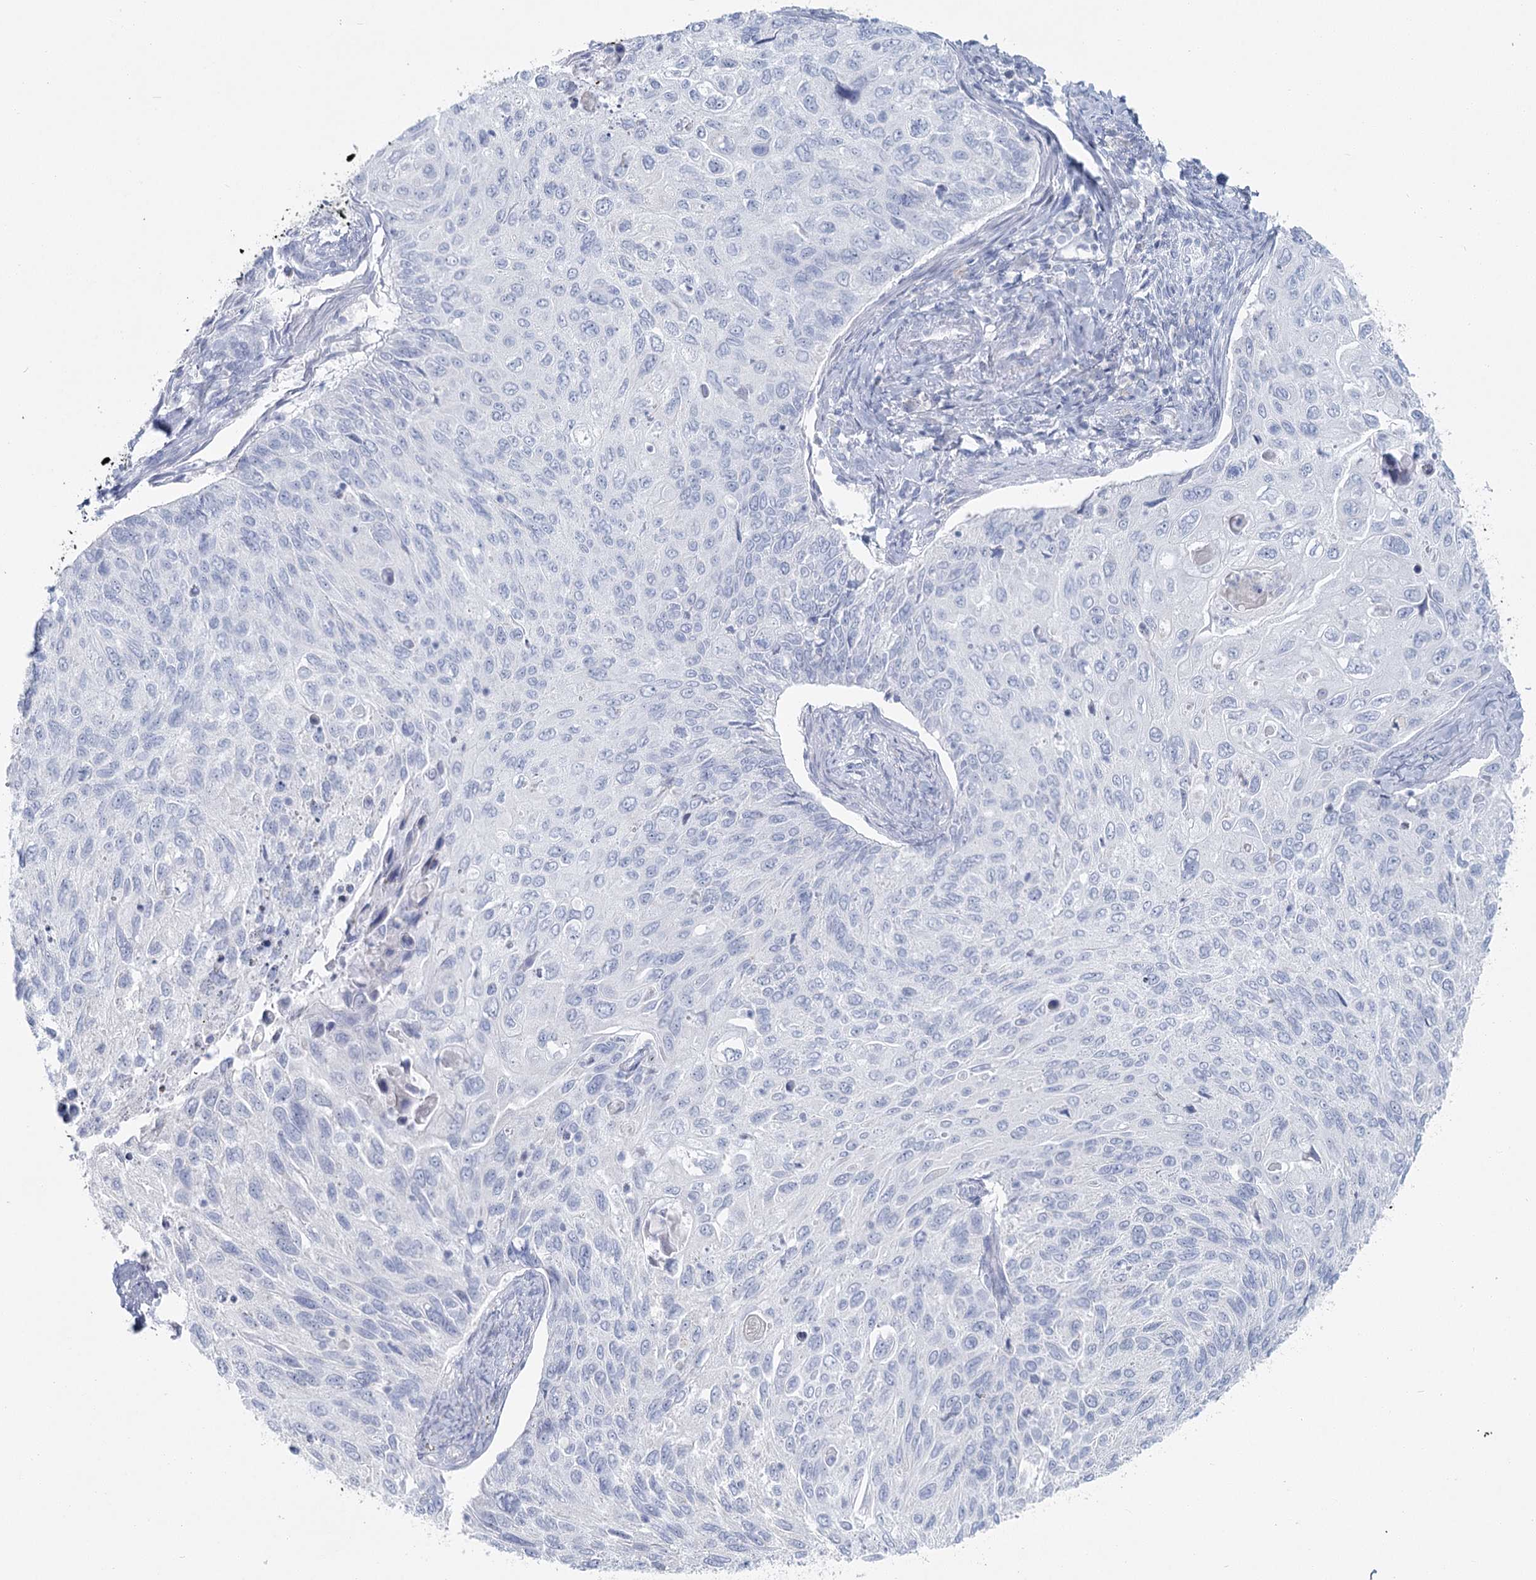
{"staining": {"intensity": "negative", "quantity": "none", "location": "none"}, "tissue": "cervical cancer", "cell_type": "Tumor cells", "image_type": "cancer", "snomed": [{"axis": "morphology", "description": "Squamous cell carcinoma, NOS"}, {"axis": "topography", "description": "Cervix"}], "caption": "DAB (3,3'-diaminobenzidine) immunohistochemical staining of human cervical cancer reveals no significant expression in tumor cells.", "gene": "IFIT5", "patient": {"sex": "female", "age": 70}}